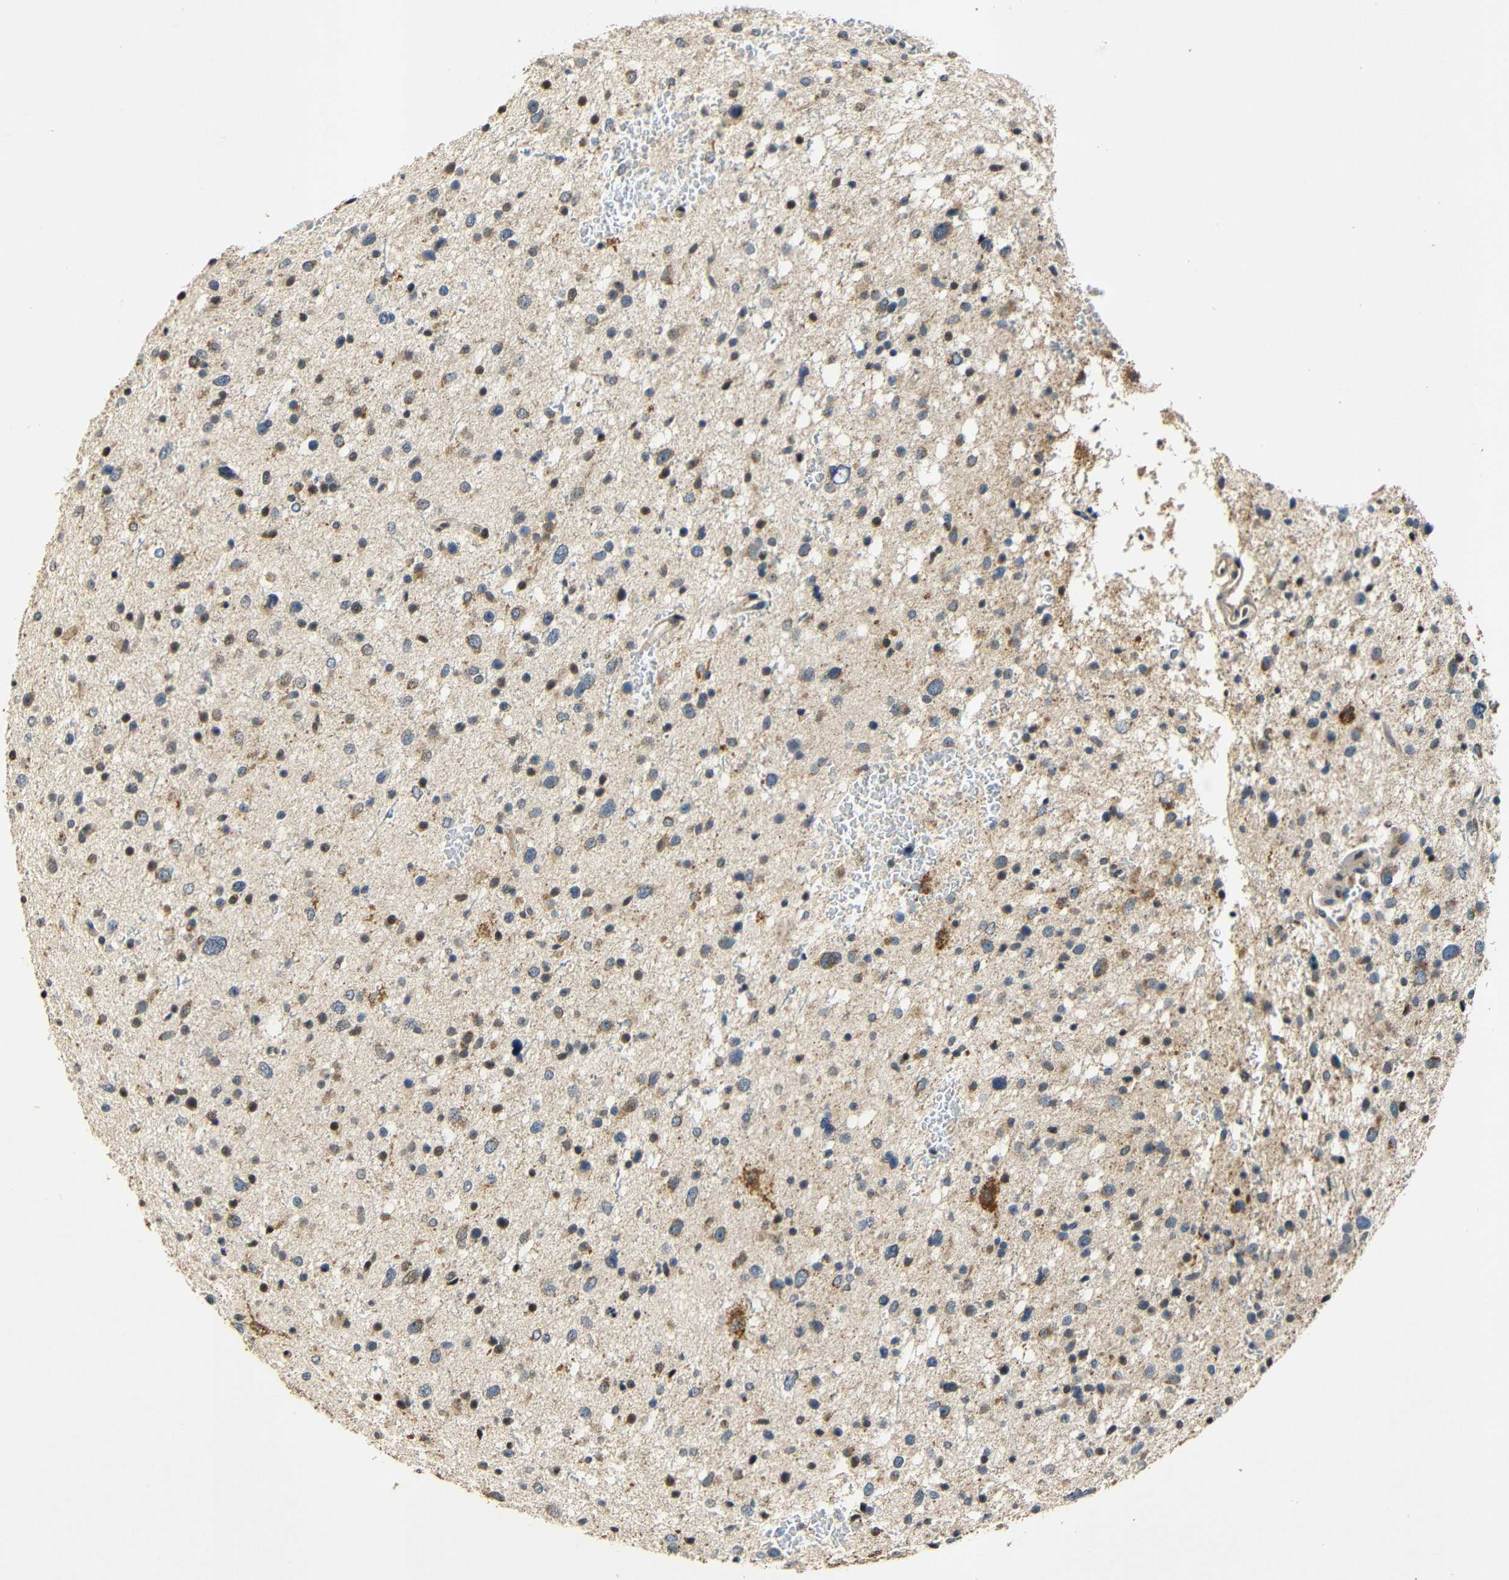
{"staining": {"intensity": "moderate", "quantity": "25%-75%", "location": "cytoplasmic/membranous,nuclear"}, "tissue": "glioma", "cell_type": "Tumor cells", "image_type": "cancer", "snomed": [{"axis": "morphology", "description": "Glioma, malignant, Low grade"}, {"axis": "topography", "description": "Brain"}], "caption": "Protein staining of glioma tissue shows moderate cytoplasmic/membranous and nuclear positivity in about 25%-75% of tumor cells.", "gene": "KAZALD1", "patient": {"sex": "female", "age": 37}}